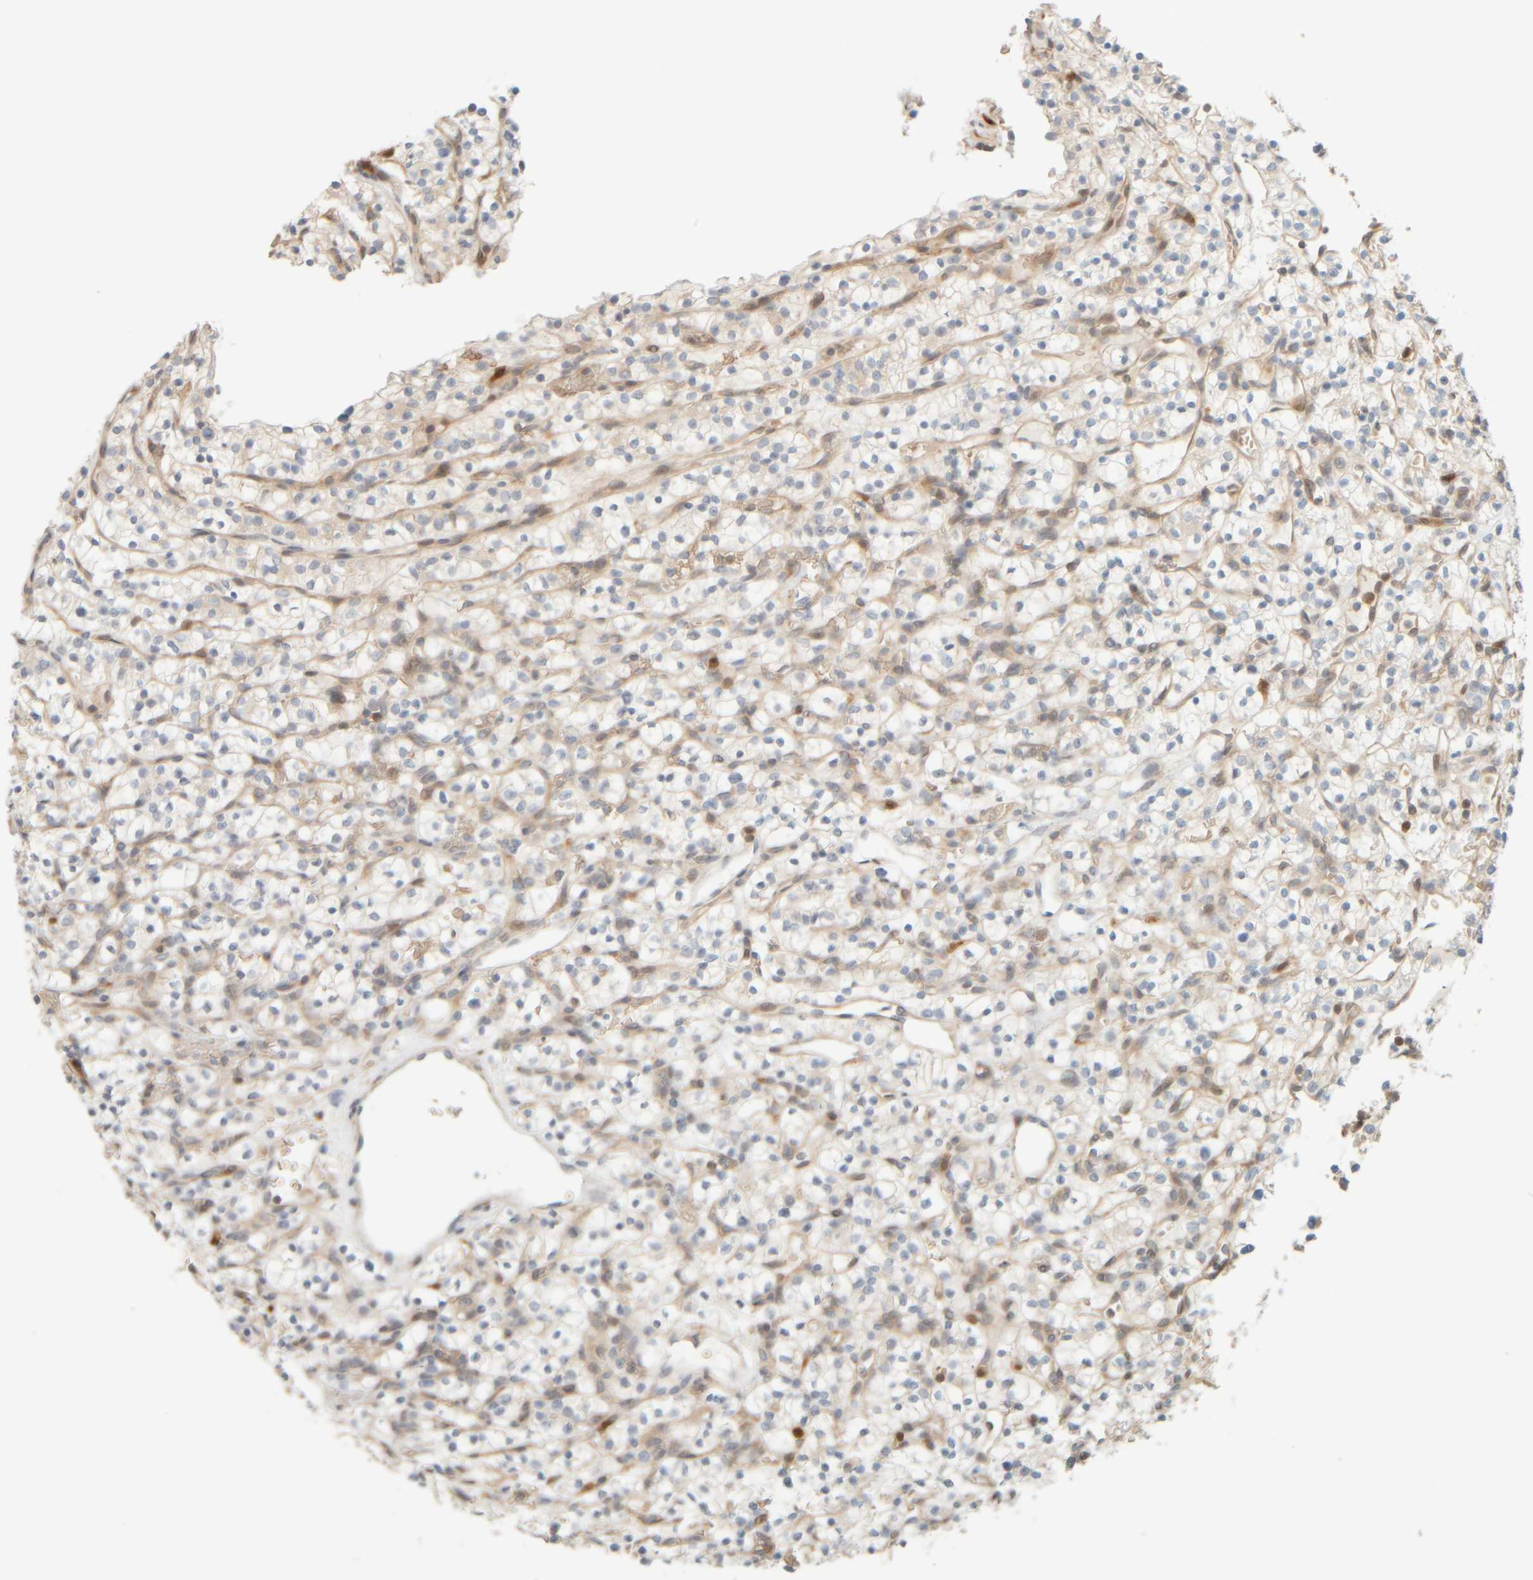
{"staining": {"intensity": "negative", "quantity": "none", "location": "none"}, "tissue": "renal cancer", "cell_type": "Tumor cells", "image_type": "cancer", "snomed": [{"axis": "morphology", "description": "Adenocarcinoma, NOS"}, {"axis": "topography", "description": "Kidney"}], "caption": "High power microscopy histopathology image of an immunohistochemistry image of renal cancer (adenocarcinoma), revealing no significant positivity in tumor cells.", "gene": "PTGES3L-AARSD1", "patient": {"sex": "female", "age": 57}}